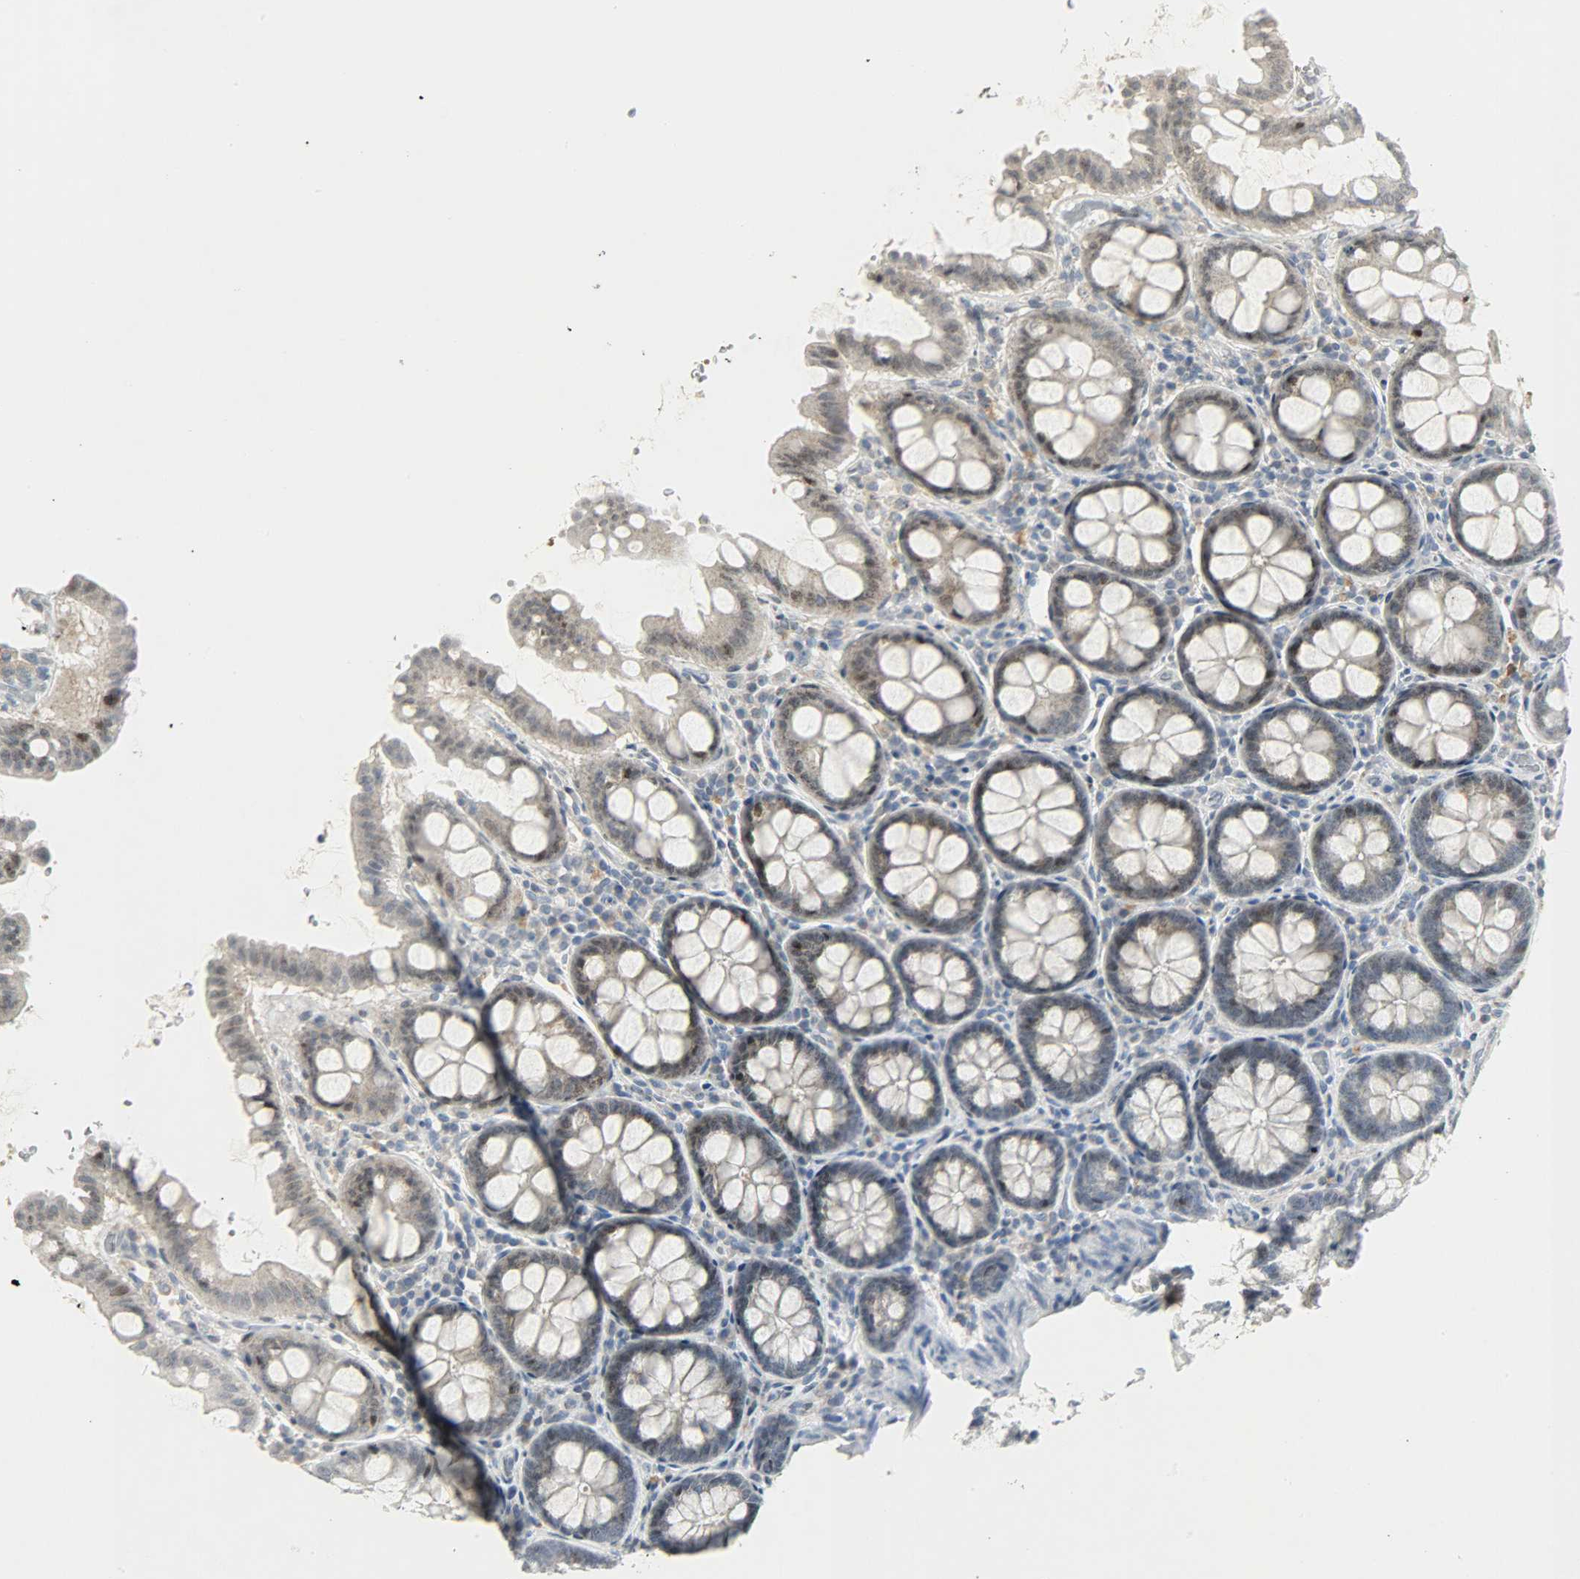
{"staining": {"intensity": "negative", "quantity": "none", "location": "none"}, "tissue": "colon", "cell_type": "Endothelial cells", "image_type": "normal", "snomed": [{"axis": "morphology", "description": "Normal tissue, NOS"}, {"axis": "topography", "description": "Colon"}], "caption": "The image shows no significant staining in endothelial cells of colon.", "gene": "CAMK4", "patient": {"sex": "female", "age": 61}}